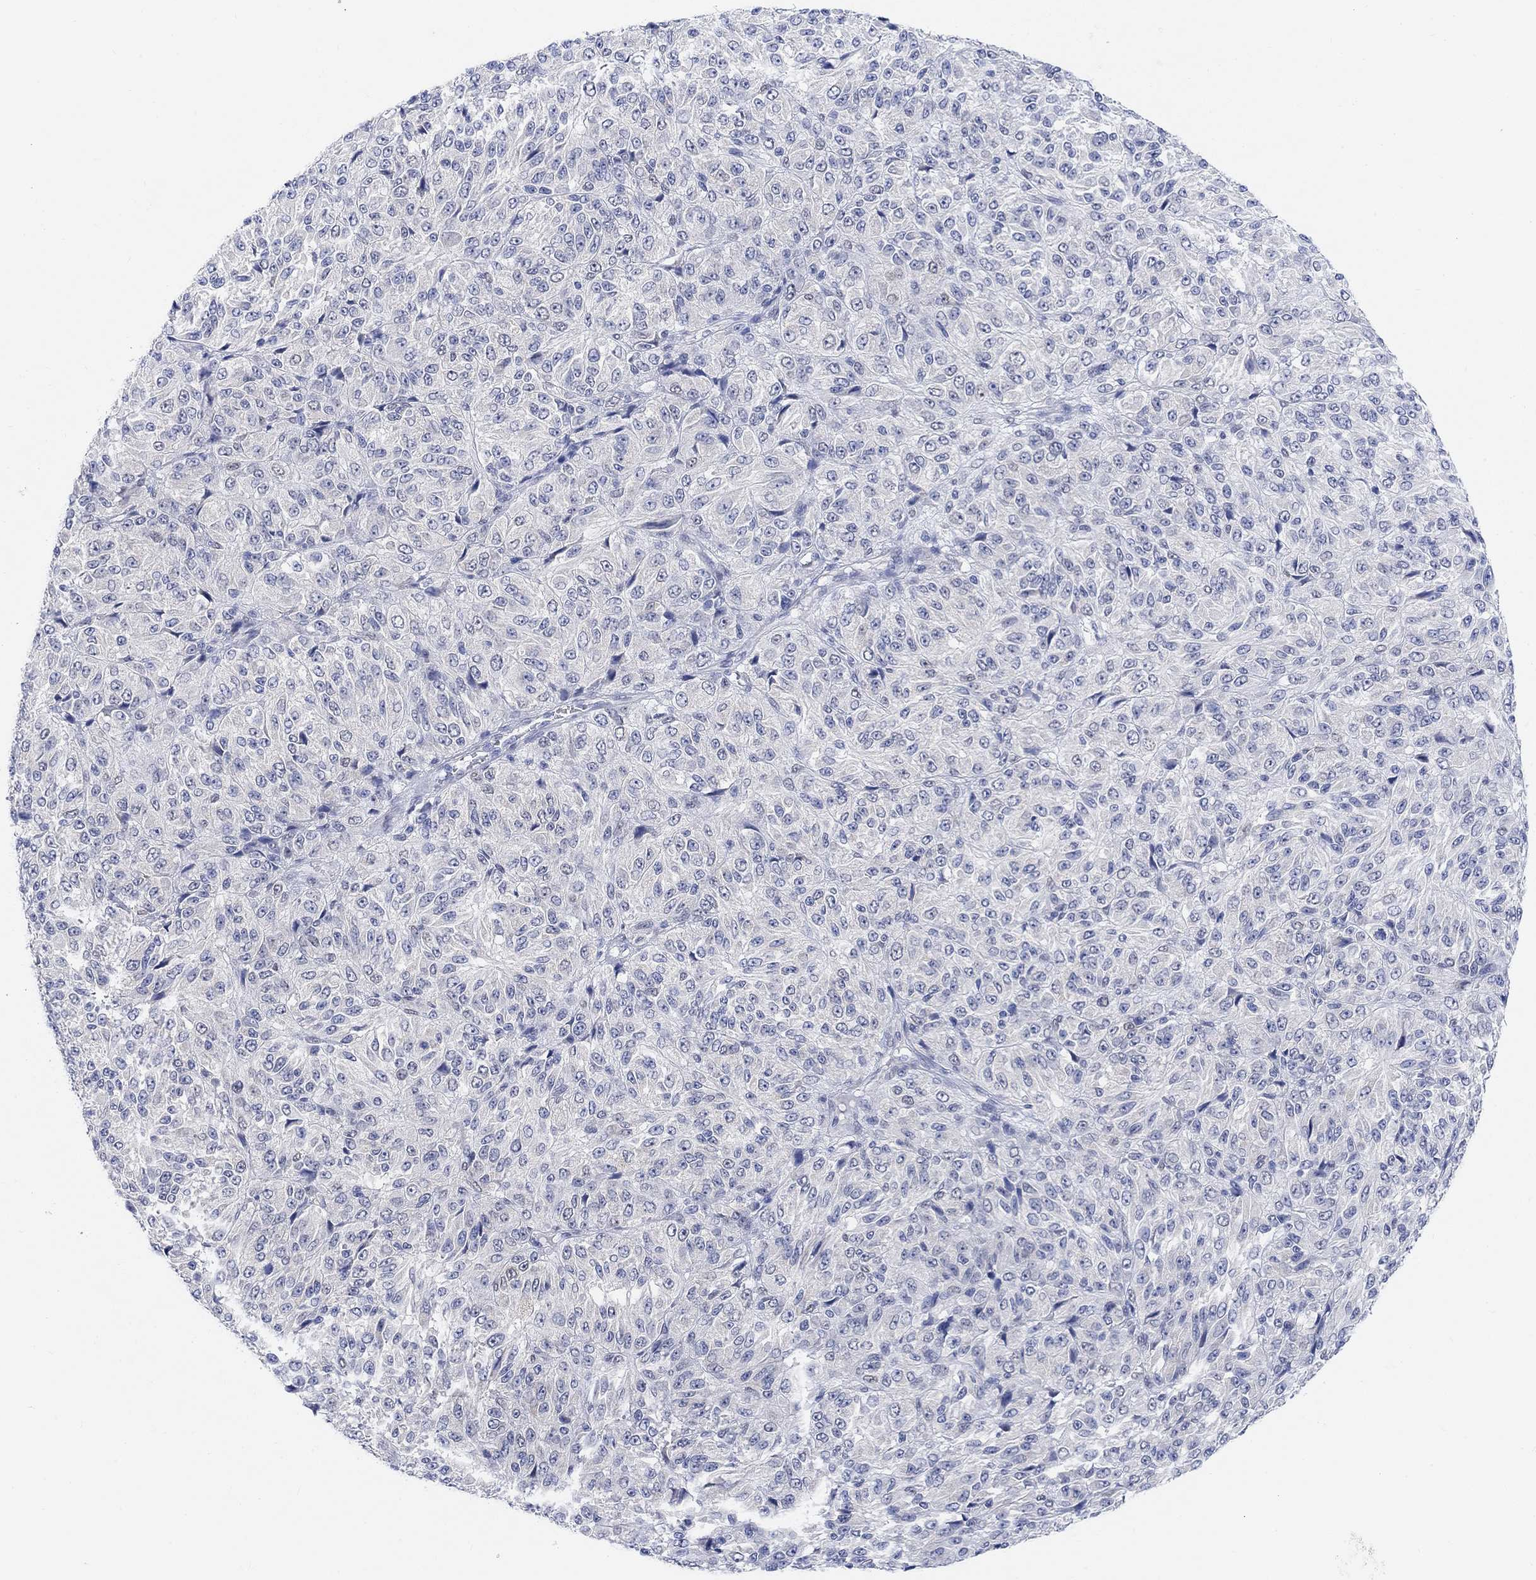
{"staining": {"intensity": "negative", "quantity": "none", "location": "none"}, "tissue": "melanoma", "cell_type": "Tumor cells", "image_type": "cancer", "snomed": [{"axis": "morphology", "description": "Malignant melanoma, Metastatic site"}, {"axis": "topography", "description": "Brain"}], "caption": "An immunohistochemistry photomicrograph of melanoma is shown. There is no staining in tumor cells of melanoma.", "gene": "RIMS1", "patient": {"sex": "female", "age": 56}}